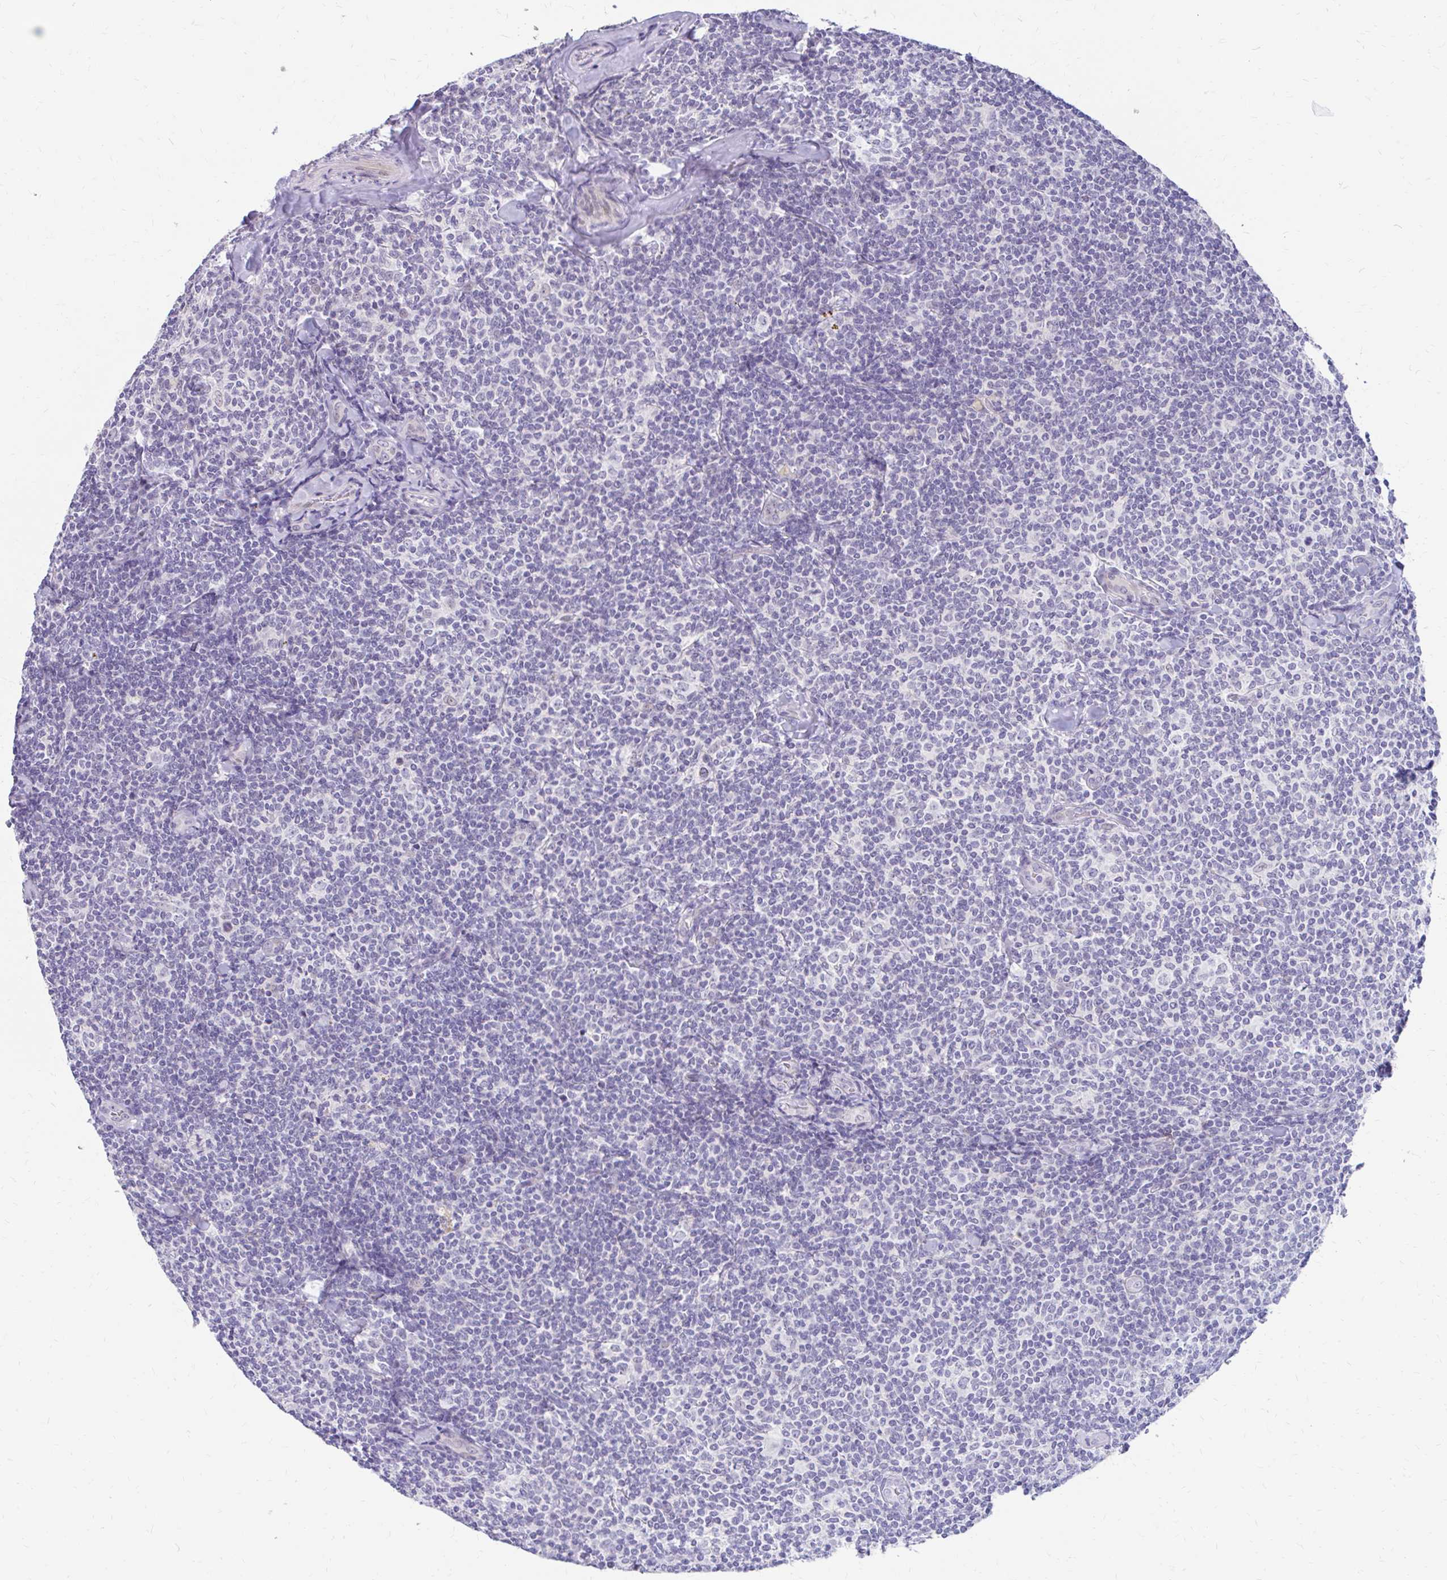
{"staining": {"intensity": "negative", "quantity": "none", "location": "none"}, "tissue": "lymphoma", "cell_type": "Tumor cells", "image_type": "cancer", "snomed": [{"axis": "morphology", "description": "Malignant lymphoma, non-Hodgkin's type, Low grade"}, {"axis": "topography", "description": "Lymph node"}], "caption": "The micrograph shows no significant positivity in tumor cells of lymphoma.", "gene": "RGS16", "patient": {"sex": "female", "age": 56}}